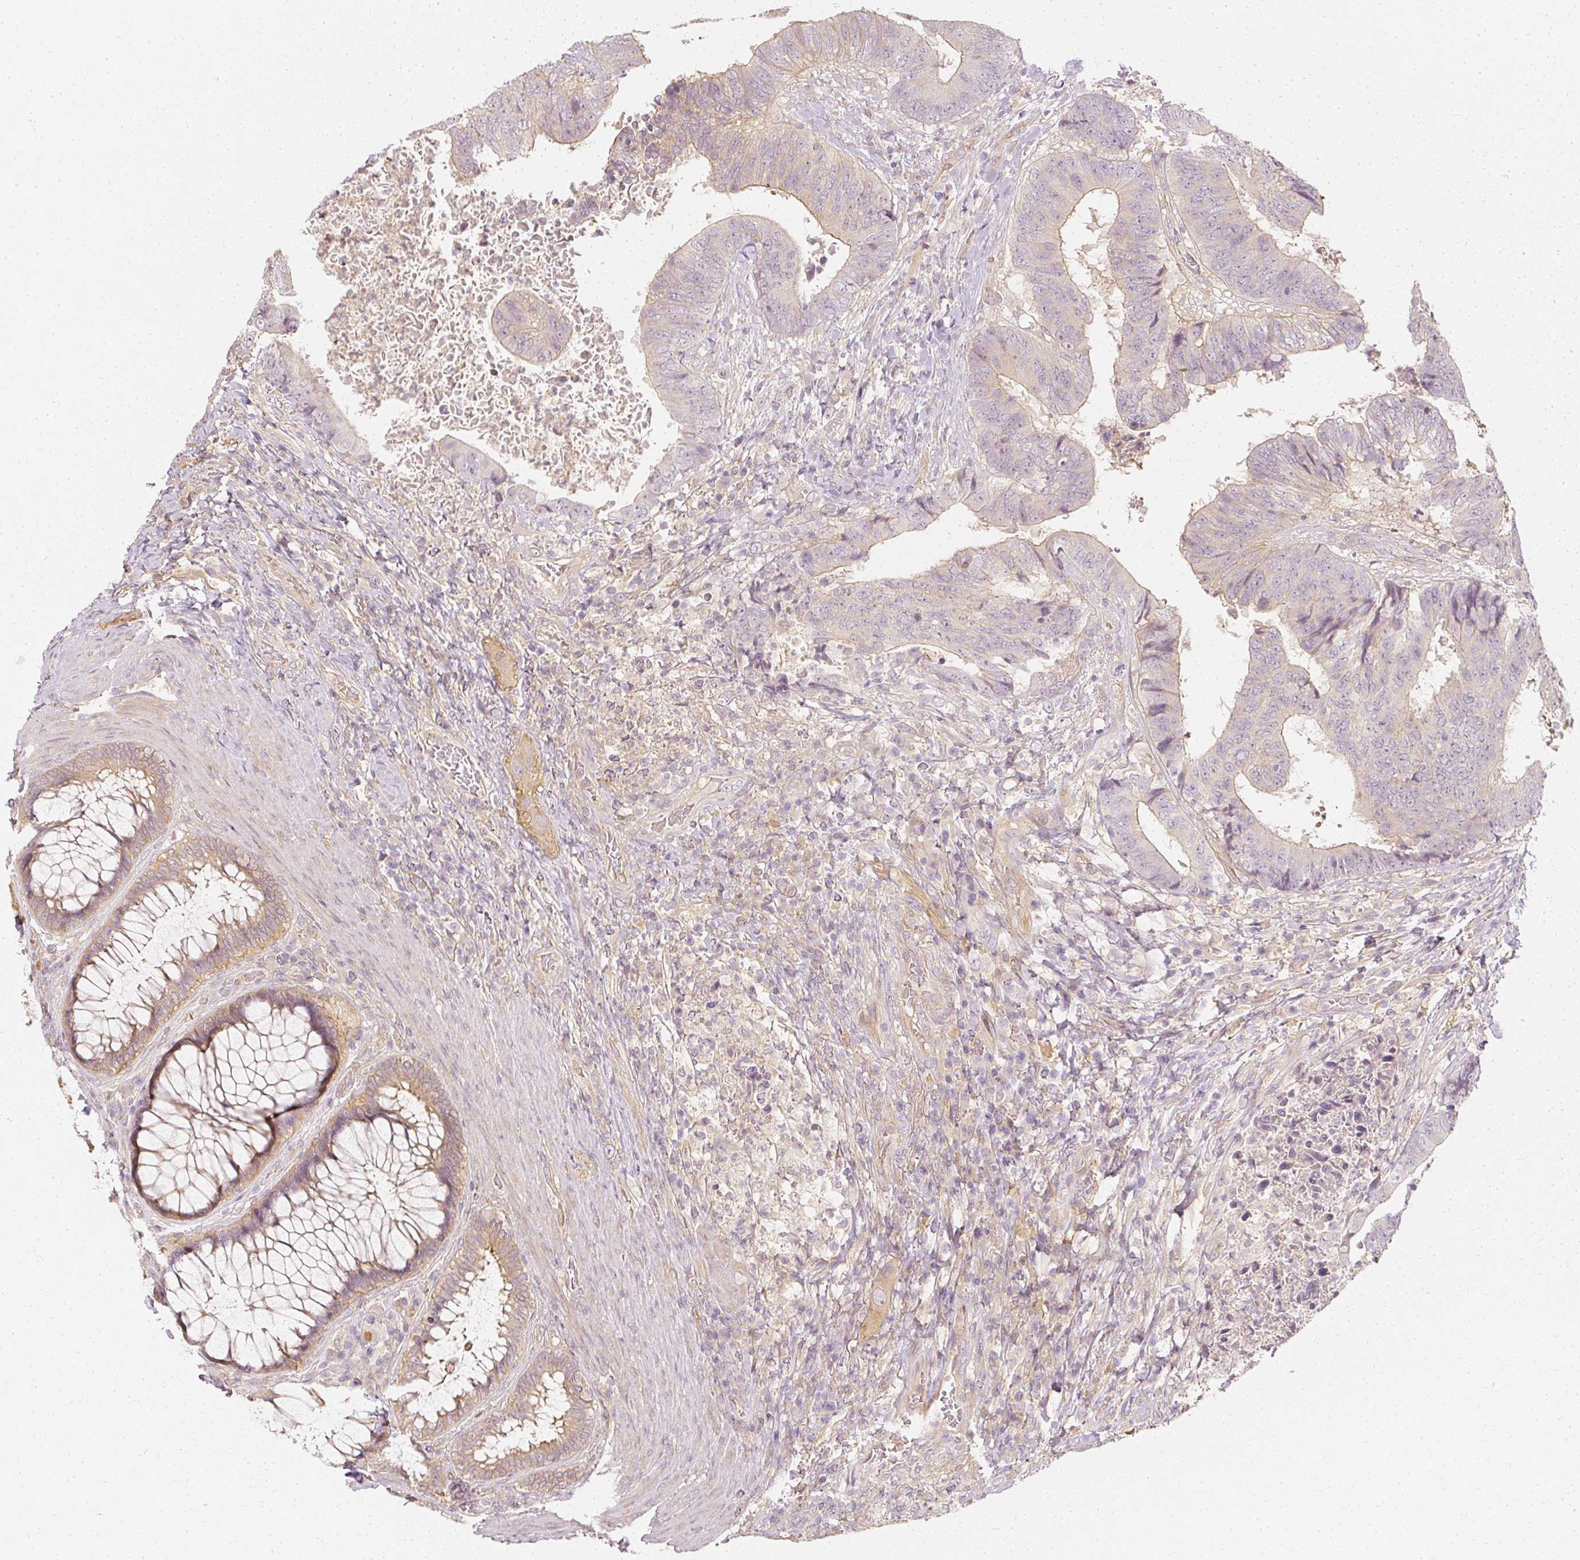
{"staining": {"intensity": "weak", "quantity": "<25%", "location": "cytoplasmic/membranous"}, "tissue": "colorectal cancer", "cell_type": "Tumor cells", "image_type": "cancer", "snomed": [{"axis": "morphology", "description": "Adenocarcinoma, NOS"}, {"axis": "topography", "description": "Rectum"}], "caption": "High magnification brightfield microscopy of colorectal cancer (adenocarcinoma) stained with DAB (brown) and counterstained with hematoxylin (blue): tumor cells show no significant expression.", "gene": "GNAQ", "patient": {"sex": "male", "age": 72}}